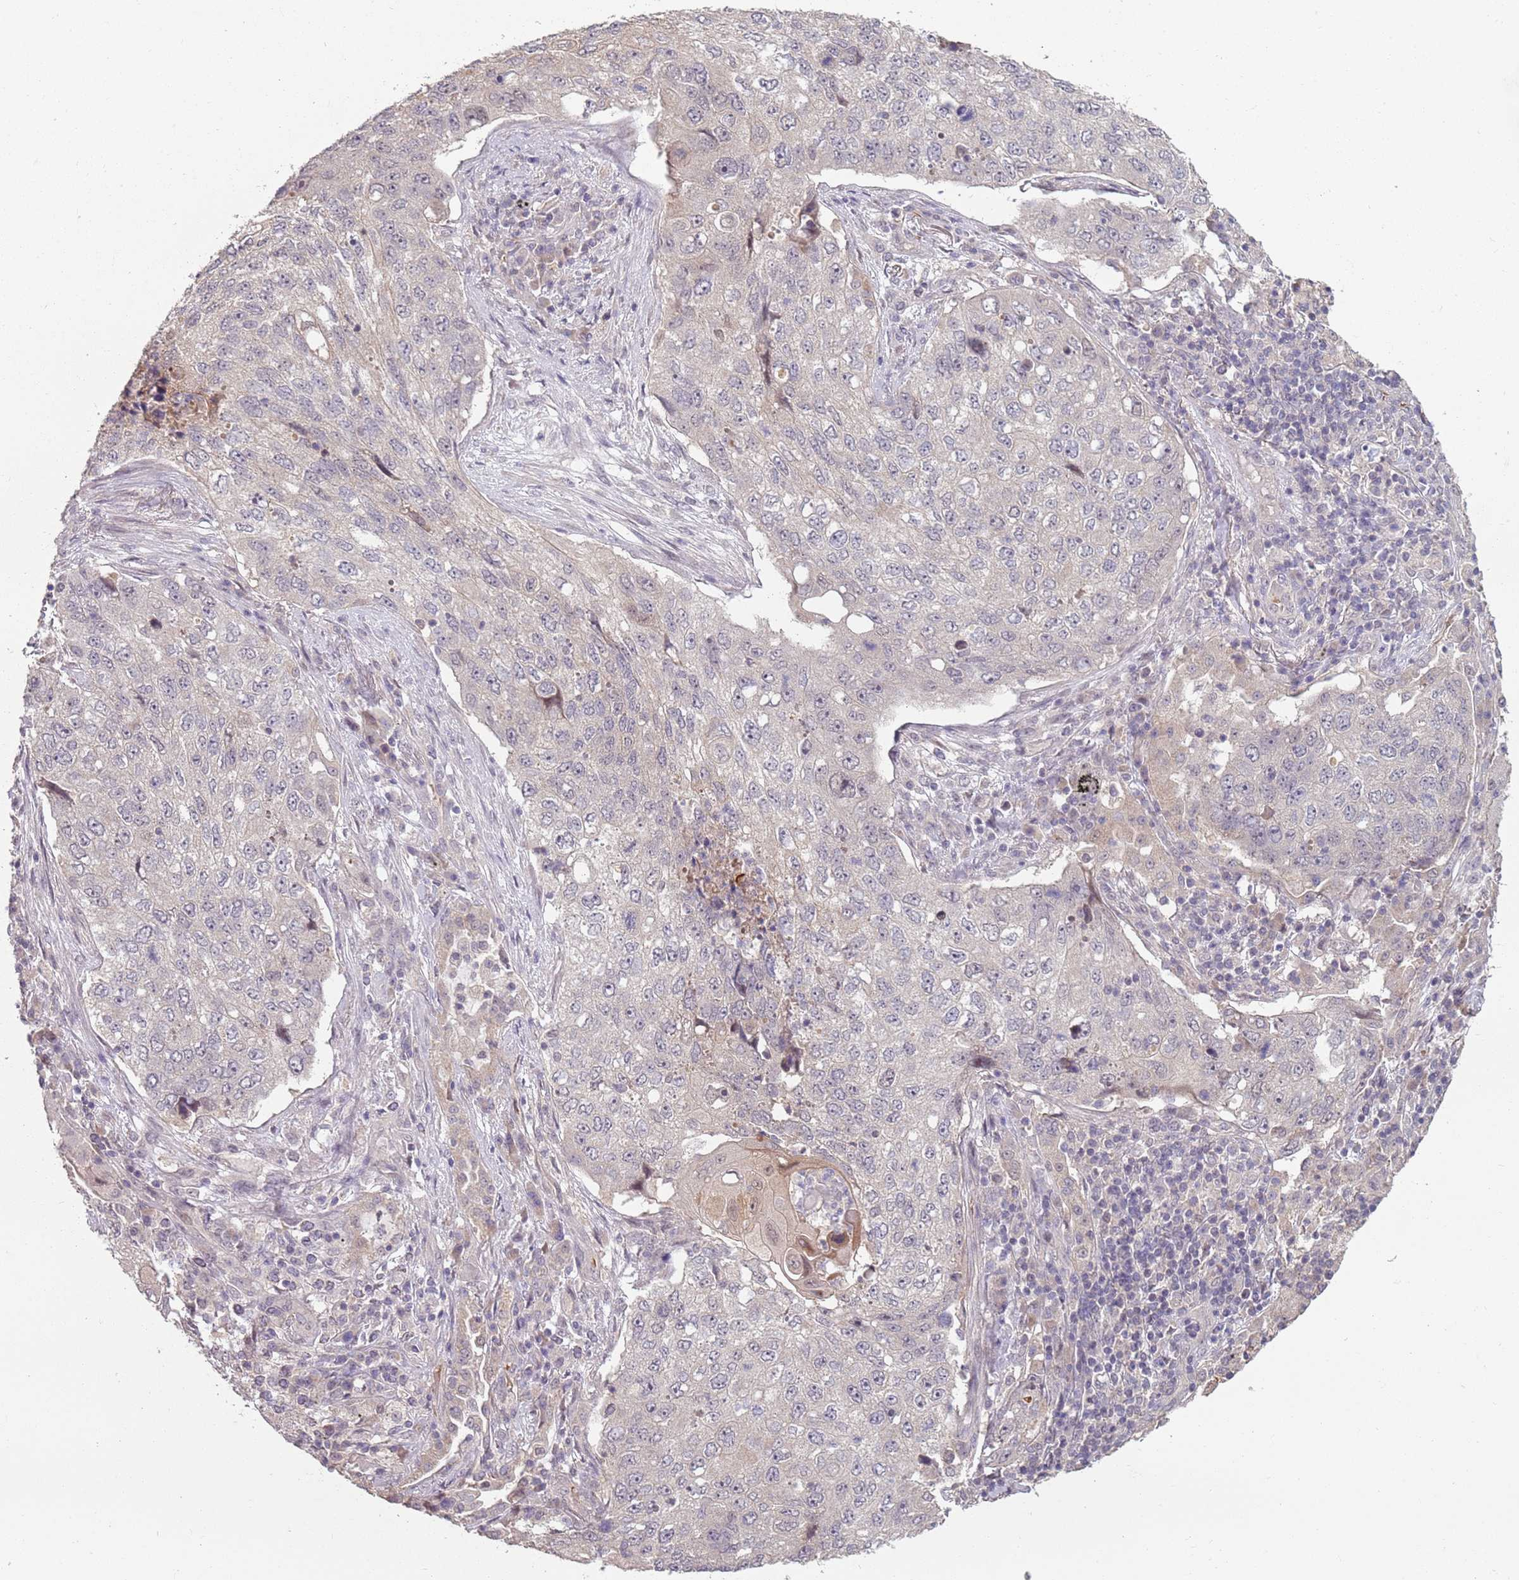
{"staining": {"intensity": "negative", "quantity": "none", "location": "none"}, "tissue": "lung cancer", "cell_type": "Tumor cells", "image_type": "cancer", "snomed": [{"axis": "morphology", "description": "Squamous cell carcinoma, NOS"}, {"axis": "topography", "description": "Lung"}], "caption": "Tumor cells are negative for brown protein staining in squamous cell carcinoma (lung).", "gene": "TEKT4", "patient": {"sex": "female", "age": 63}}